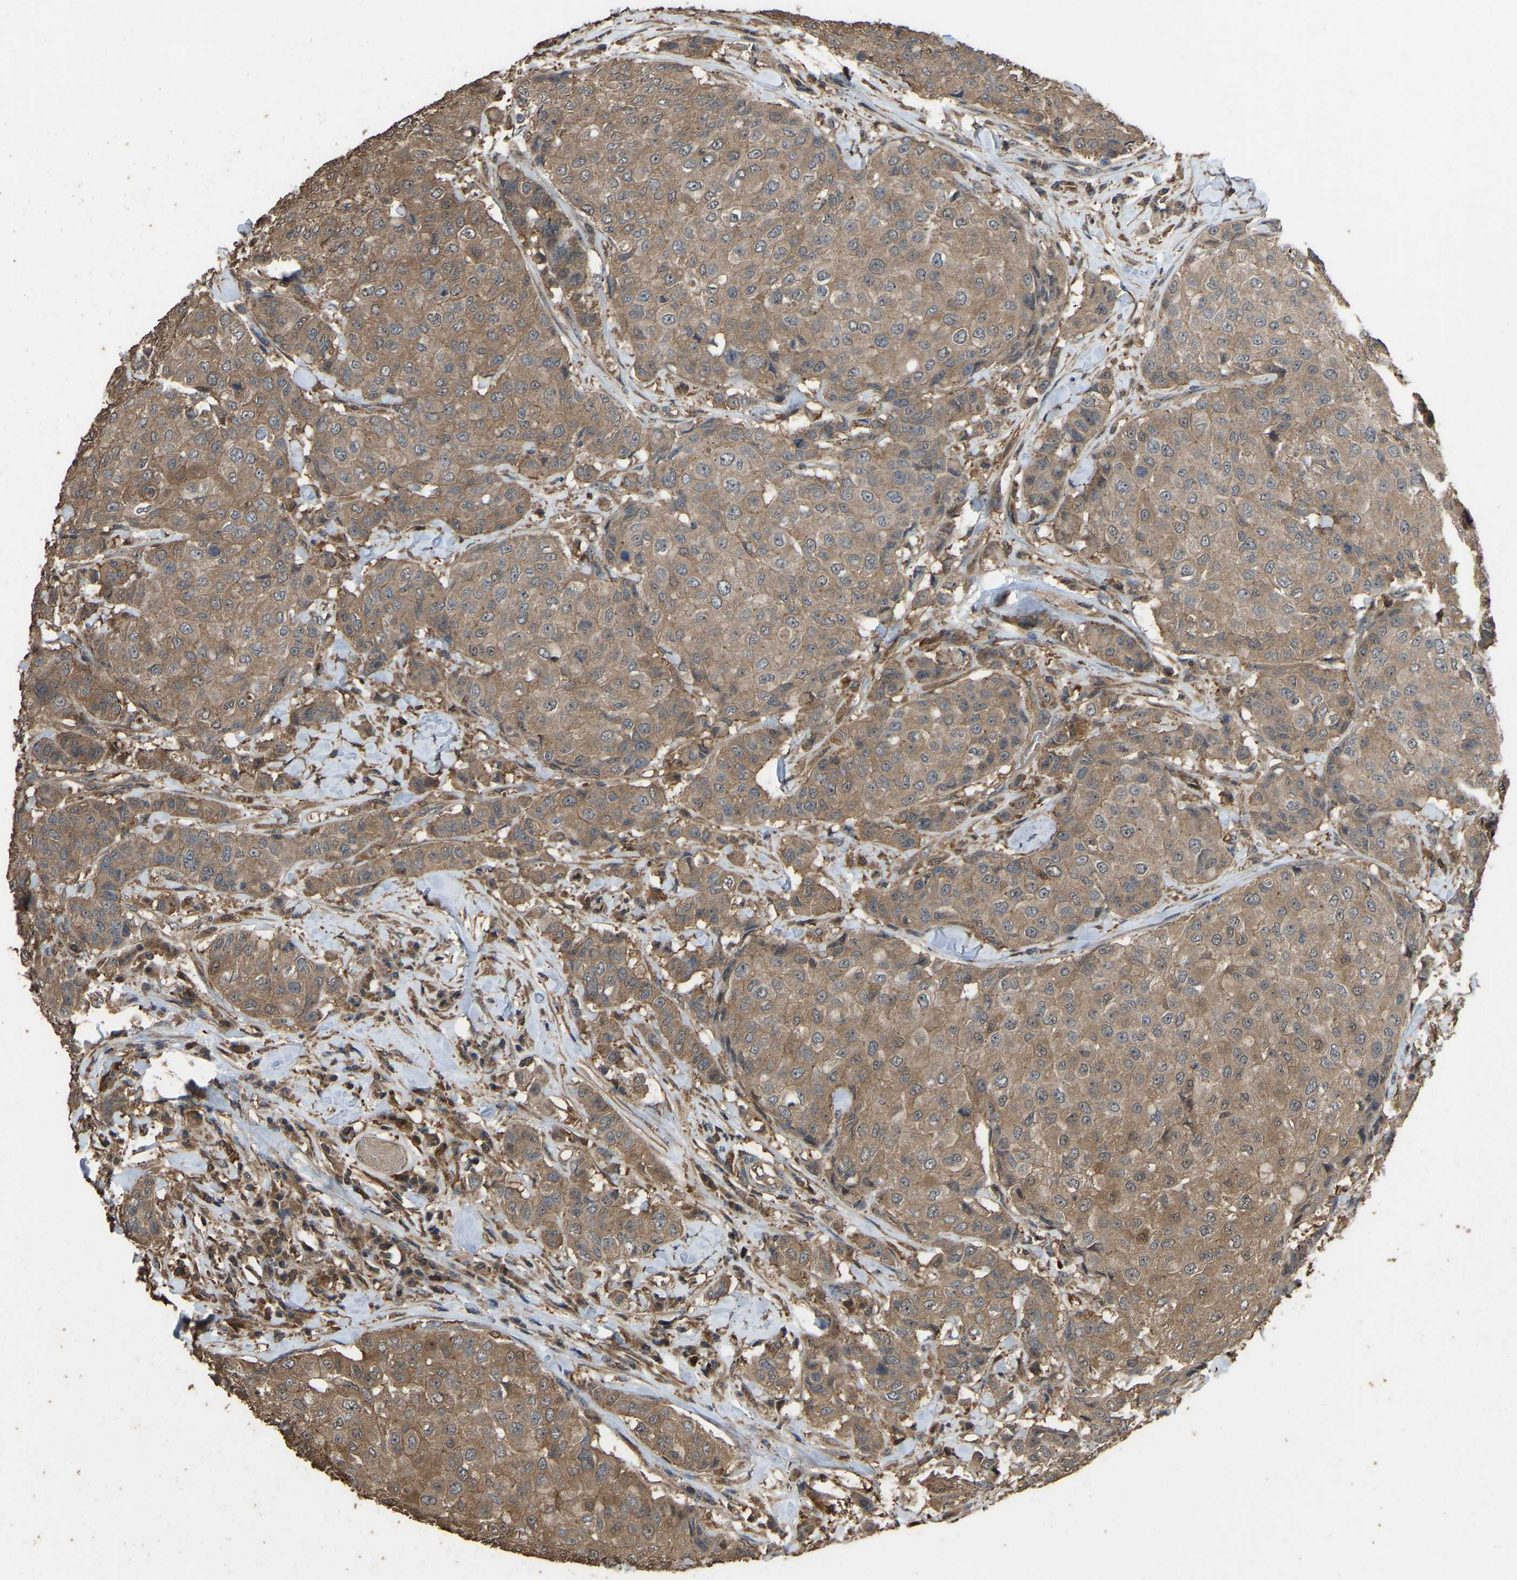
{"staining": {"intensity": "moderate", "quantity": ">75%", "location": "cytoplasmic/membranous"}, "tissue": "breast cancer", "cell_type": "Tumor cells", "image_type": "cancer", "snomed": [{"axis": "morphology", "description": "Duct carcinoma"}, {"axis": "topography", "description": "Breast"}], "caption": "Protein staining displays moderate cytoplasmic/membranous expression in approximately >75% of tumor cells in invasive ductal carcinoma (breast).", "gene": "FHIT", "patient": {"sex": "female", "age": 27}}